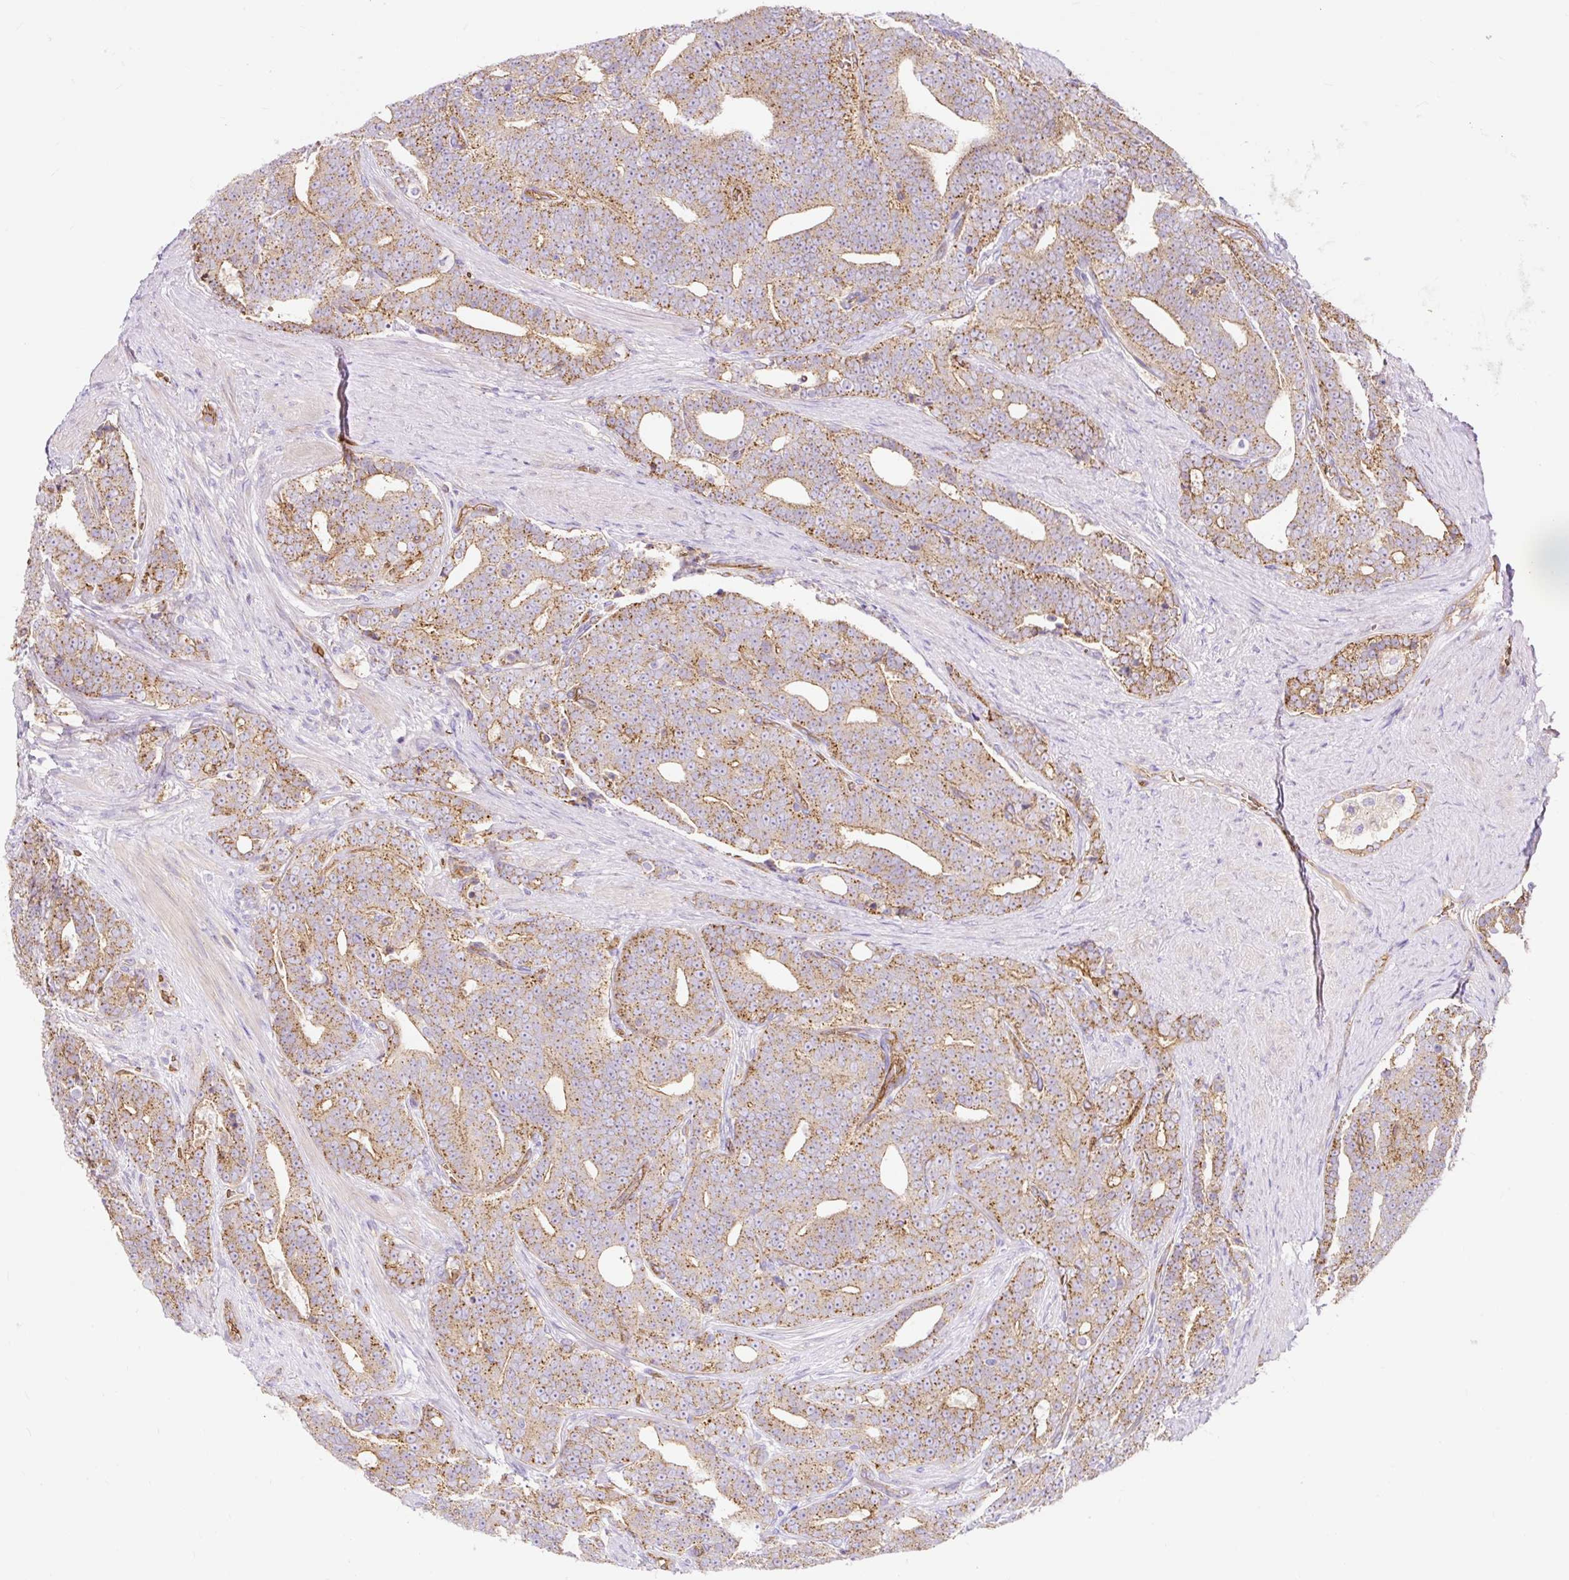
{"staining": {"intensity": "moderate", "quantity": "25%-75%", "location": "cytoplasmic/membranous"}, "tissue": "prostate cancer", "cell_type": "Tumor cells", "image_type": "cancer", "snomed": [{"axis": "morphology", "description": "Adenocarcinoma, High grade"}, {"axis": "topography", "description": "Prostate and seminal vesicle, NOS"}], "caption": "Moderate cytoplasmic/membranous positivity is appreciated in approximately 25%-75% of tumor cells in prostate cancer (adenocarcinoma (high-grade)).", "gene": "HIP1R", "patient": {"sex": "male", "age": 67}}